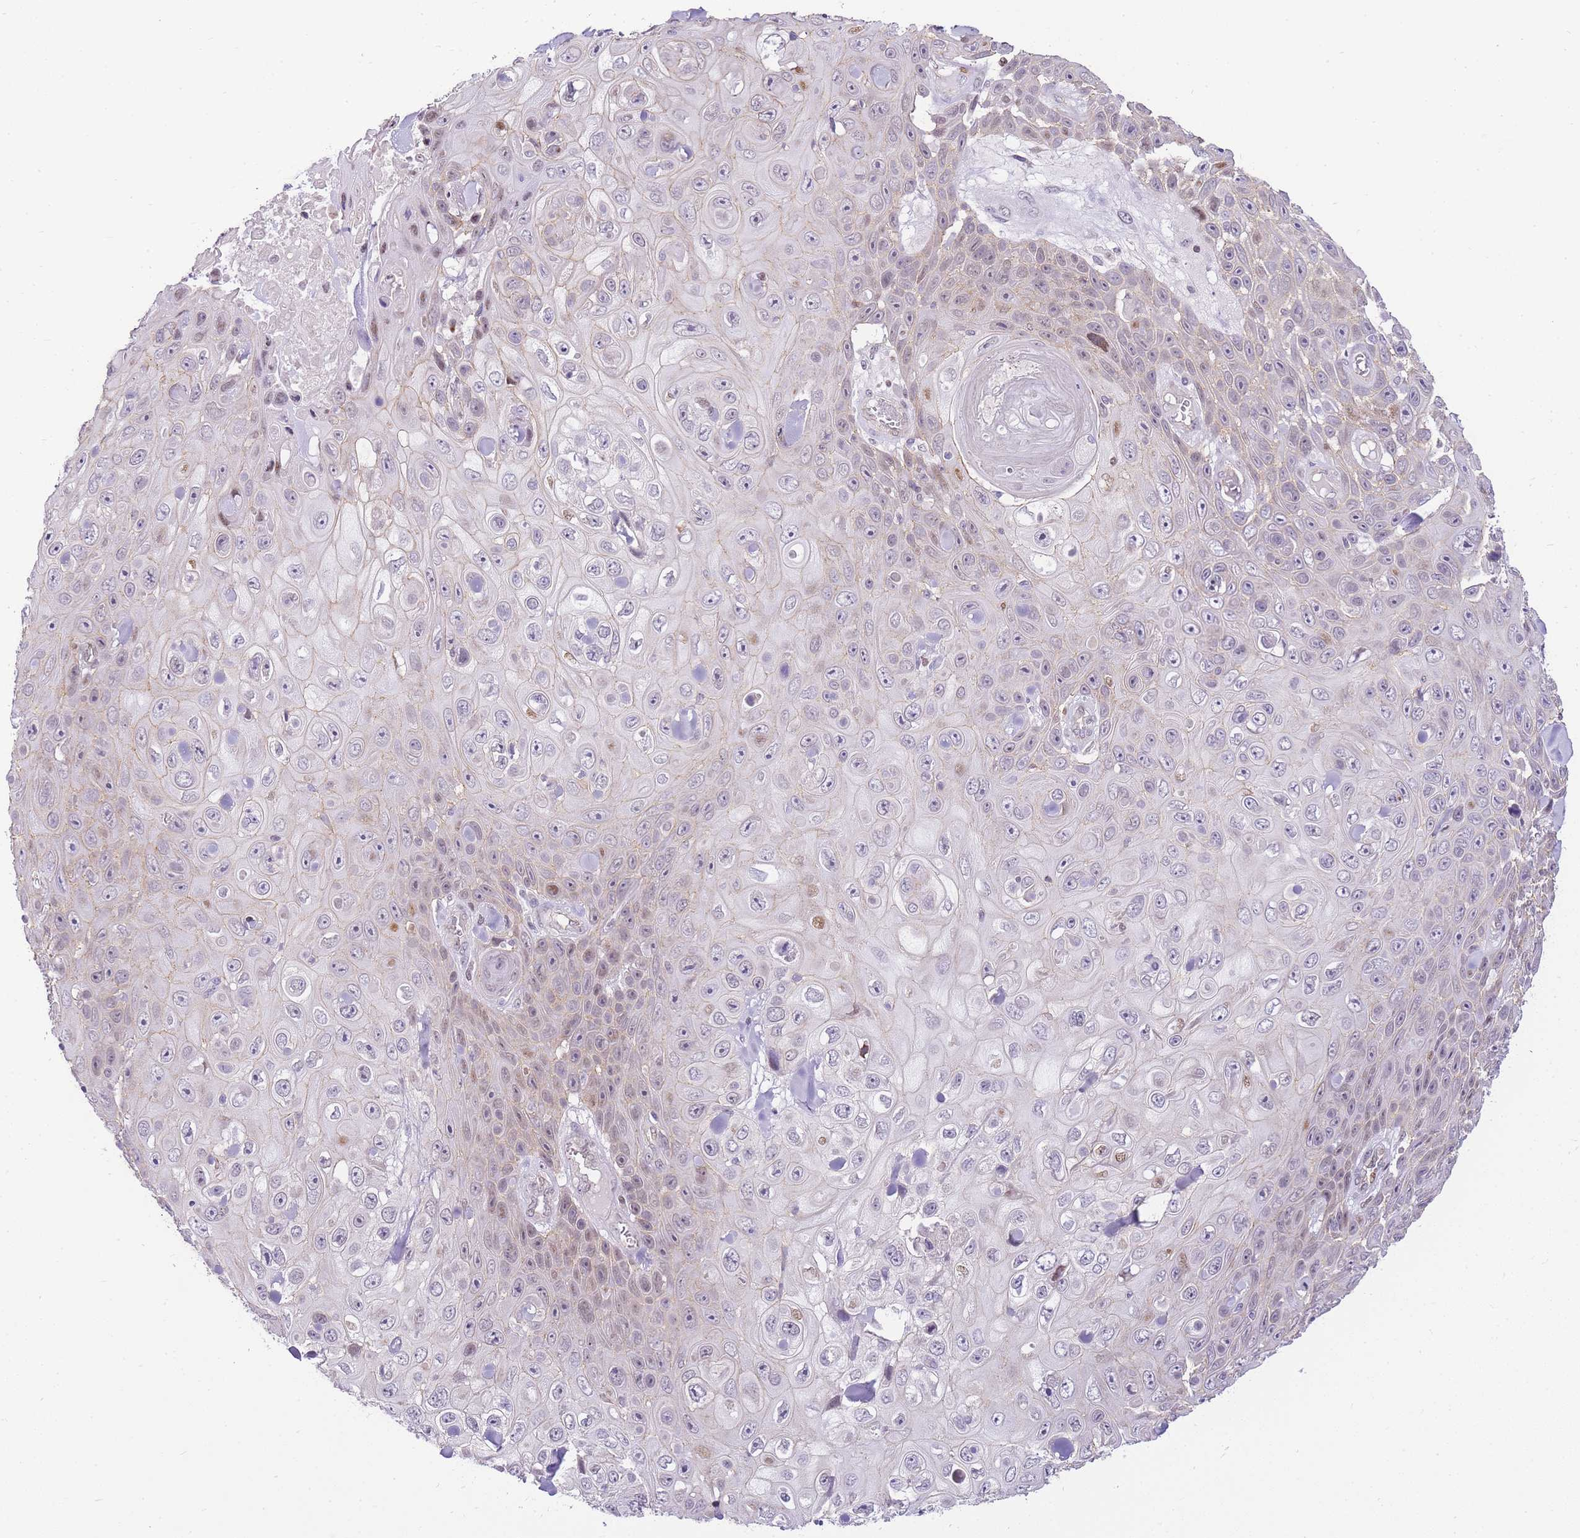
{"staining": {"intensity": "negative", "quantity": "none", "location": "none"}, "tissue": "skin cancer", "cell_type": "Tumor cells", "image_type": "cancer", "snomed": [{"axis": "morphology", "description": "Squamous cell carcinoma, NOS"}, {"axis": "topography", "description": "Skin"}], "caption": "The photomicrograph demonstrates no significant staining in tumor cells of skin cancer (squamous cell carcinoma). (DAB immunohistochemistry visualized using brightfield microscopy, high magnification).", "gene": "CLBA1", "patient": {"sex": "male", "age": 82}}